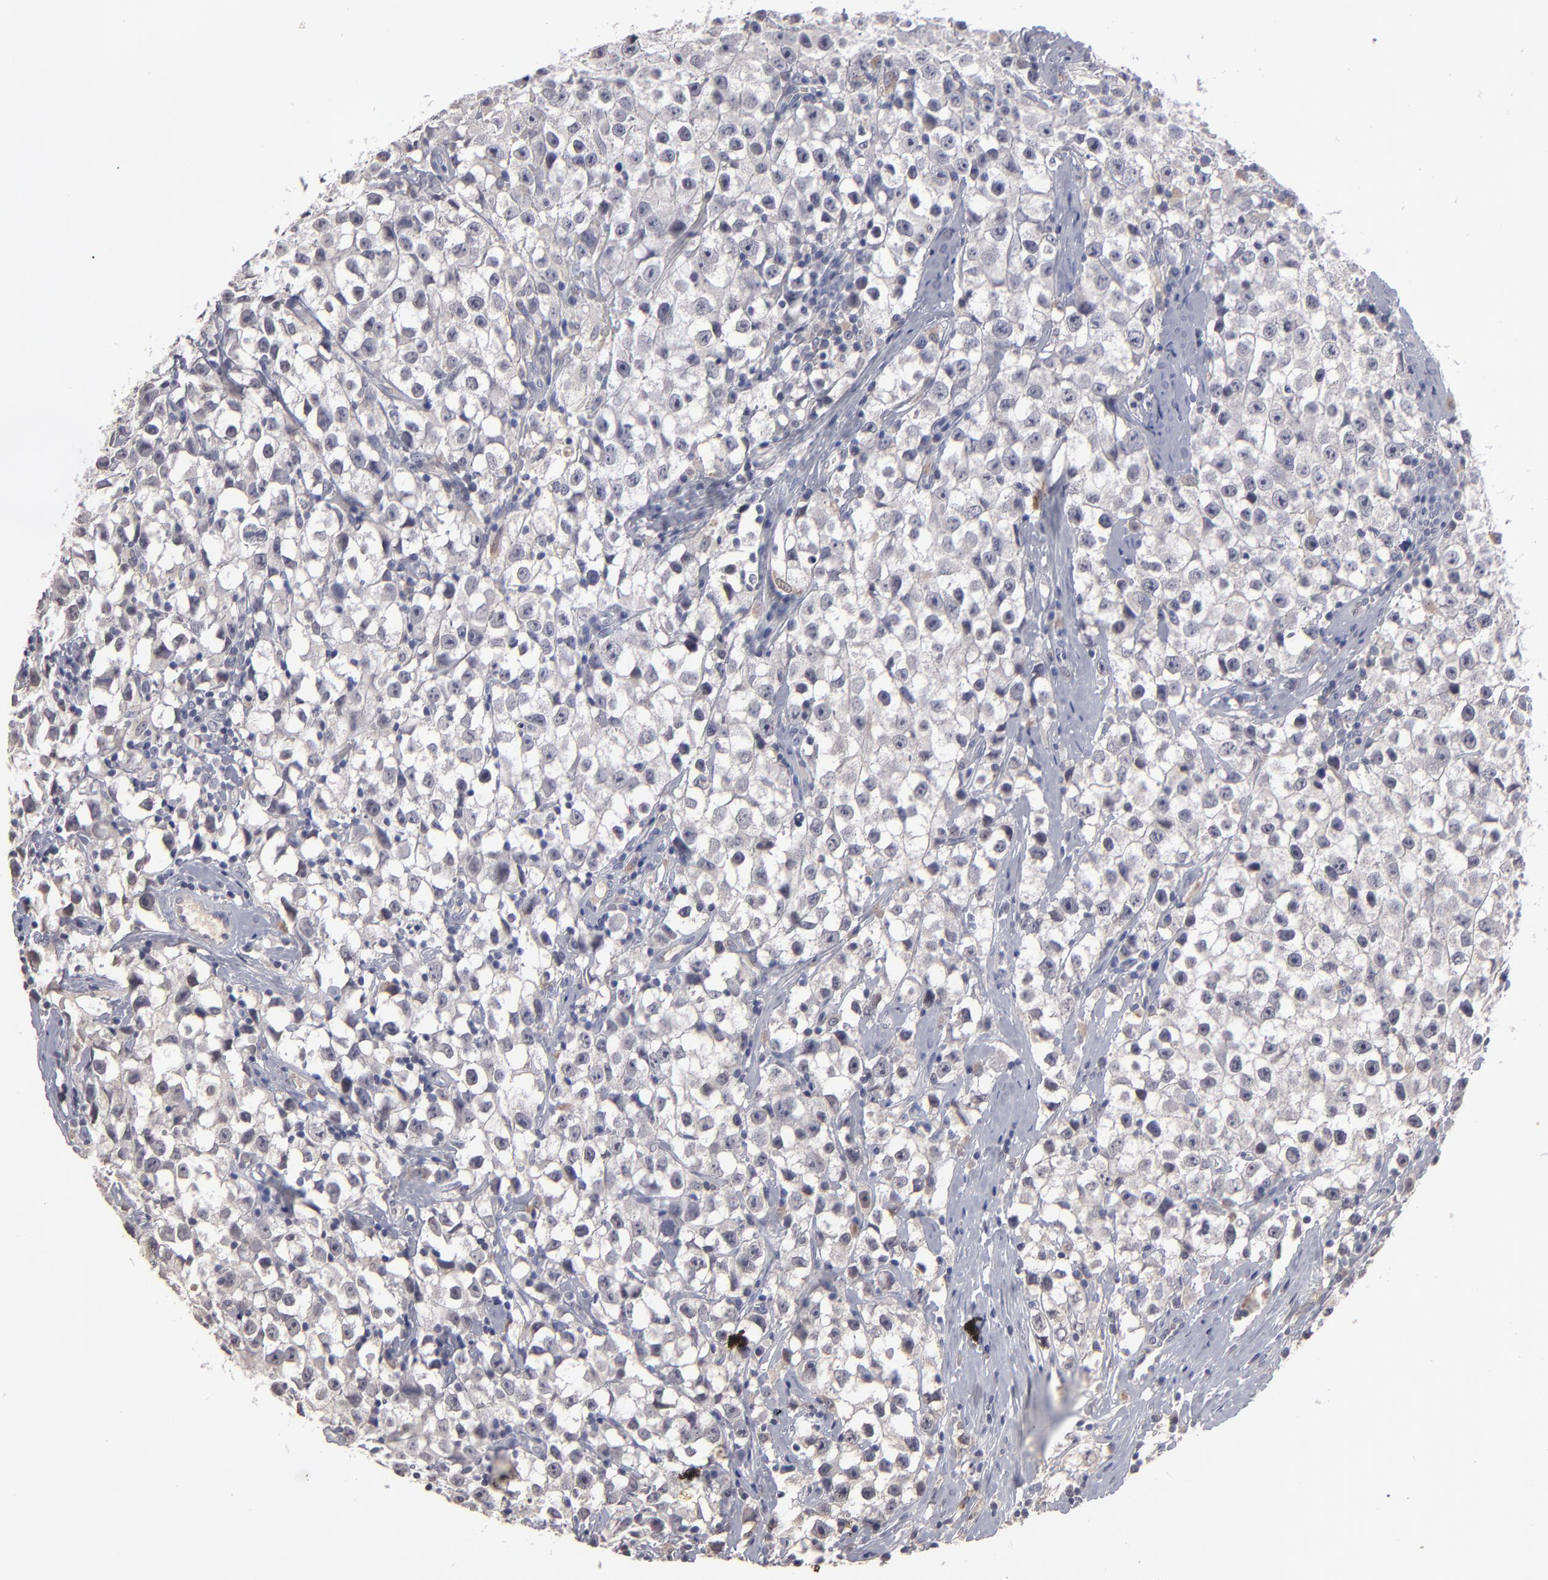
{"staining": {"intensity": "weak", "quantity": "<25%", "location": "cytoplasmic/membranous"}, "tissue": "testis cancer", "cell_type": "Tumor cells", "image_type": "cancer", "snomed": [{"axis": "morphology", "description": "Seminoma, NOS"}, {"axis": "topography", "description": "Testis"}], "caption": "The image reveals no staining of tumor cells in testis cancer. (Stains: DAB (3,3'-diaminobenzidine) immunohistochemistry (IHC) with hematoxylin counter stain, Microscopy: brightfield microscopy at high magnification).", "gene": "GPM6B", "patient": {"sex": "male", "age": 35}}